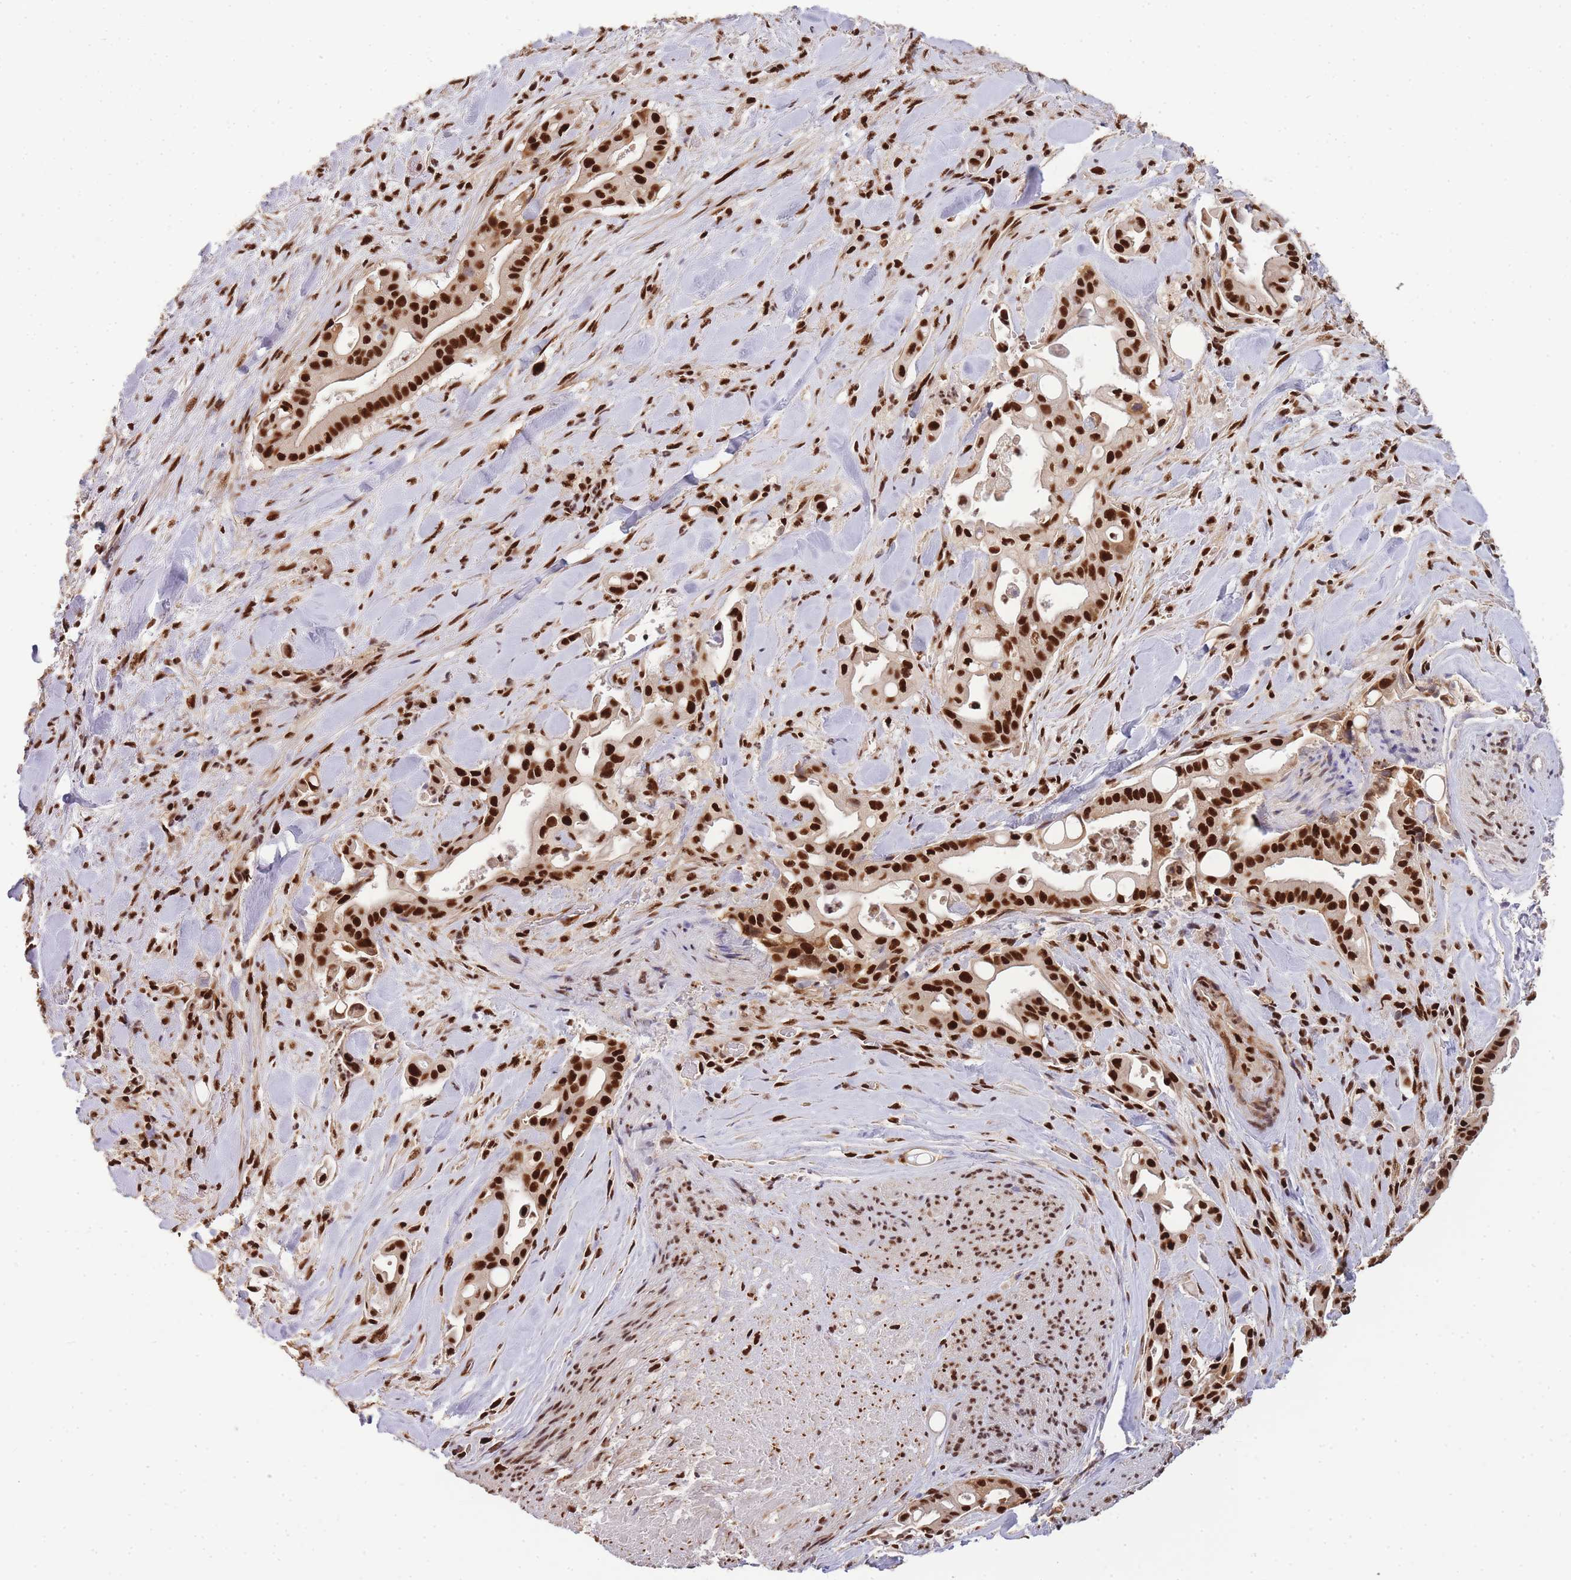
{"staining": {"intensity": "strong", "quantity": ">75%", "location": "nuclear"}, "tissue": "liver cancer", "cell_type": "Tumor cells", "image_type": "cancer", "snomed": [{"axis": "morphology", "description": "Cholangiocarcinoma"}, {"axis": "topography", "description": "Liver"}], "caption": "Liver cholangiocarcinoma tissue demonstrates strong nuclear positivity in about >75% of tumor cells, visualized by immunohistochemistry. (Brightfield microscopy of DAB IHC at high magnification).", "gene": "PRKDC", "patient": {"sex": "female", "age": 68}}